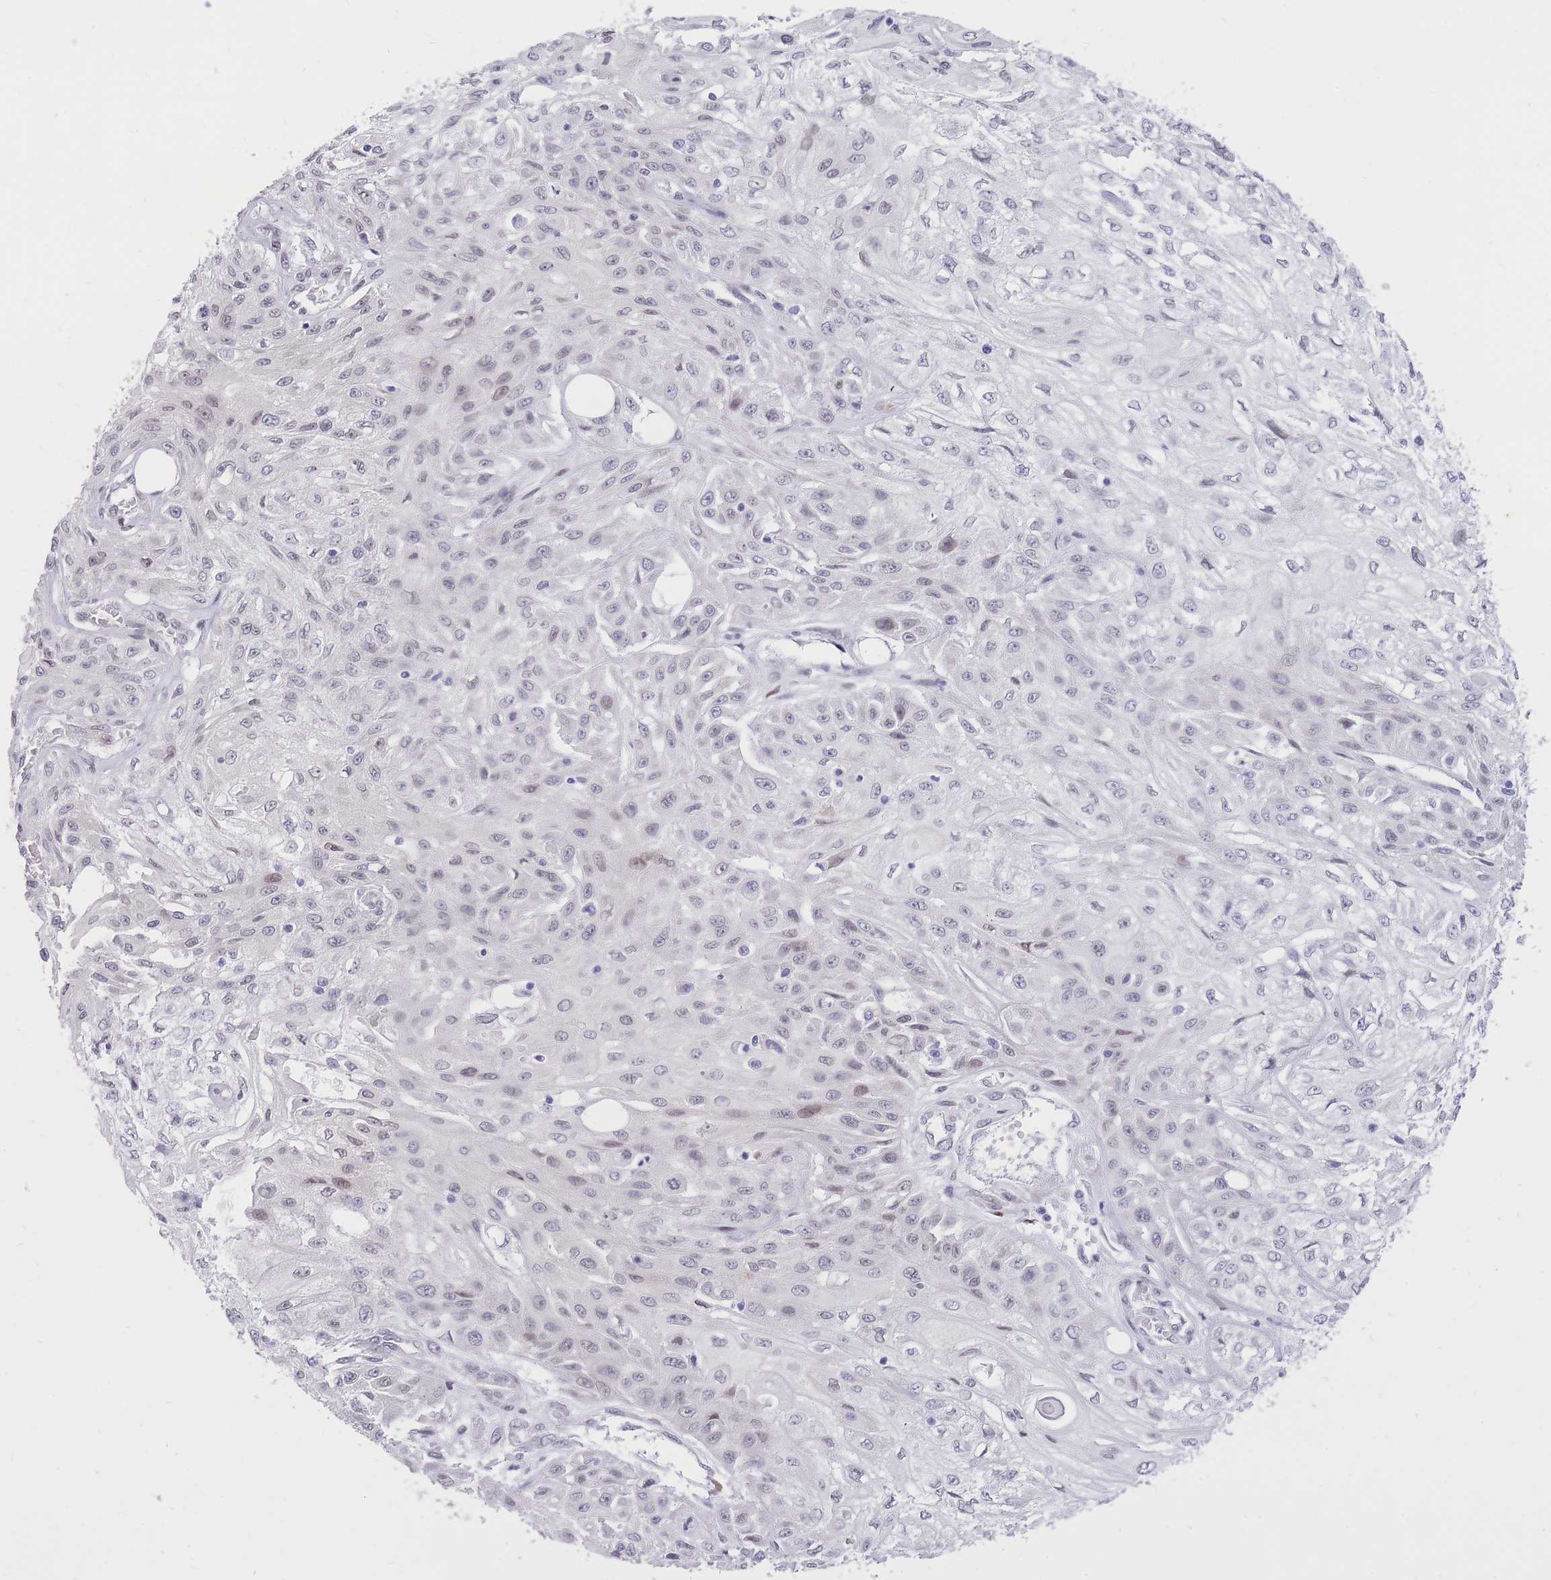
{"staining": {"intensity": "negative", "quantity": "none", "location": "none"}, "tissue": "skin cancer", "cell_type": "Tumor cells", "image_type": "cancer", "snomed": [{"axis": "morphology", "description": "Squamous cell carcinoma, NOS"}, {"axis": "morphology", "description": "Squamous cell carcinoma, metastatic, NOS"}, {"axis": "topography", "description": "Skin"}, {"axis": "topography", "description": "Lymph node"}], "caption": "Image shows no significant protein staining in tumor cells of skin cancer (squamous cell carcinoma).", "gene": "HOOK2", "patient": {"sex": "male", "age": 75}}